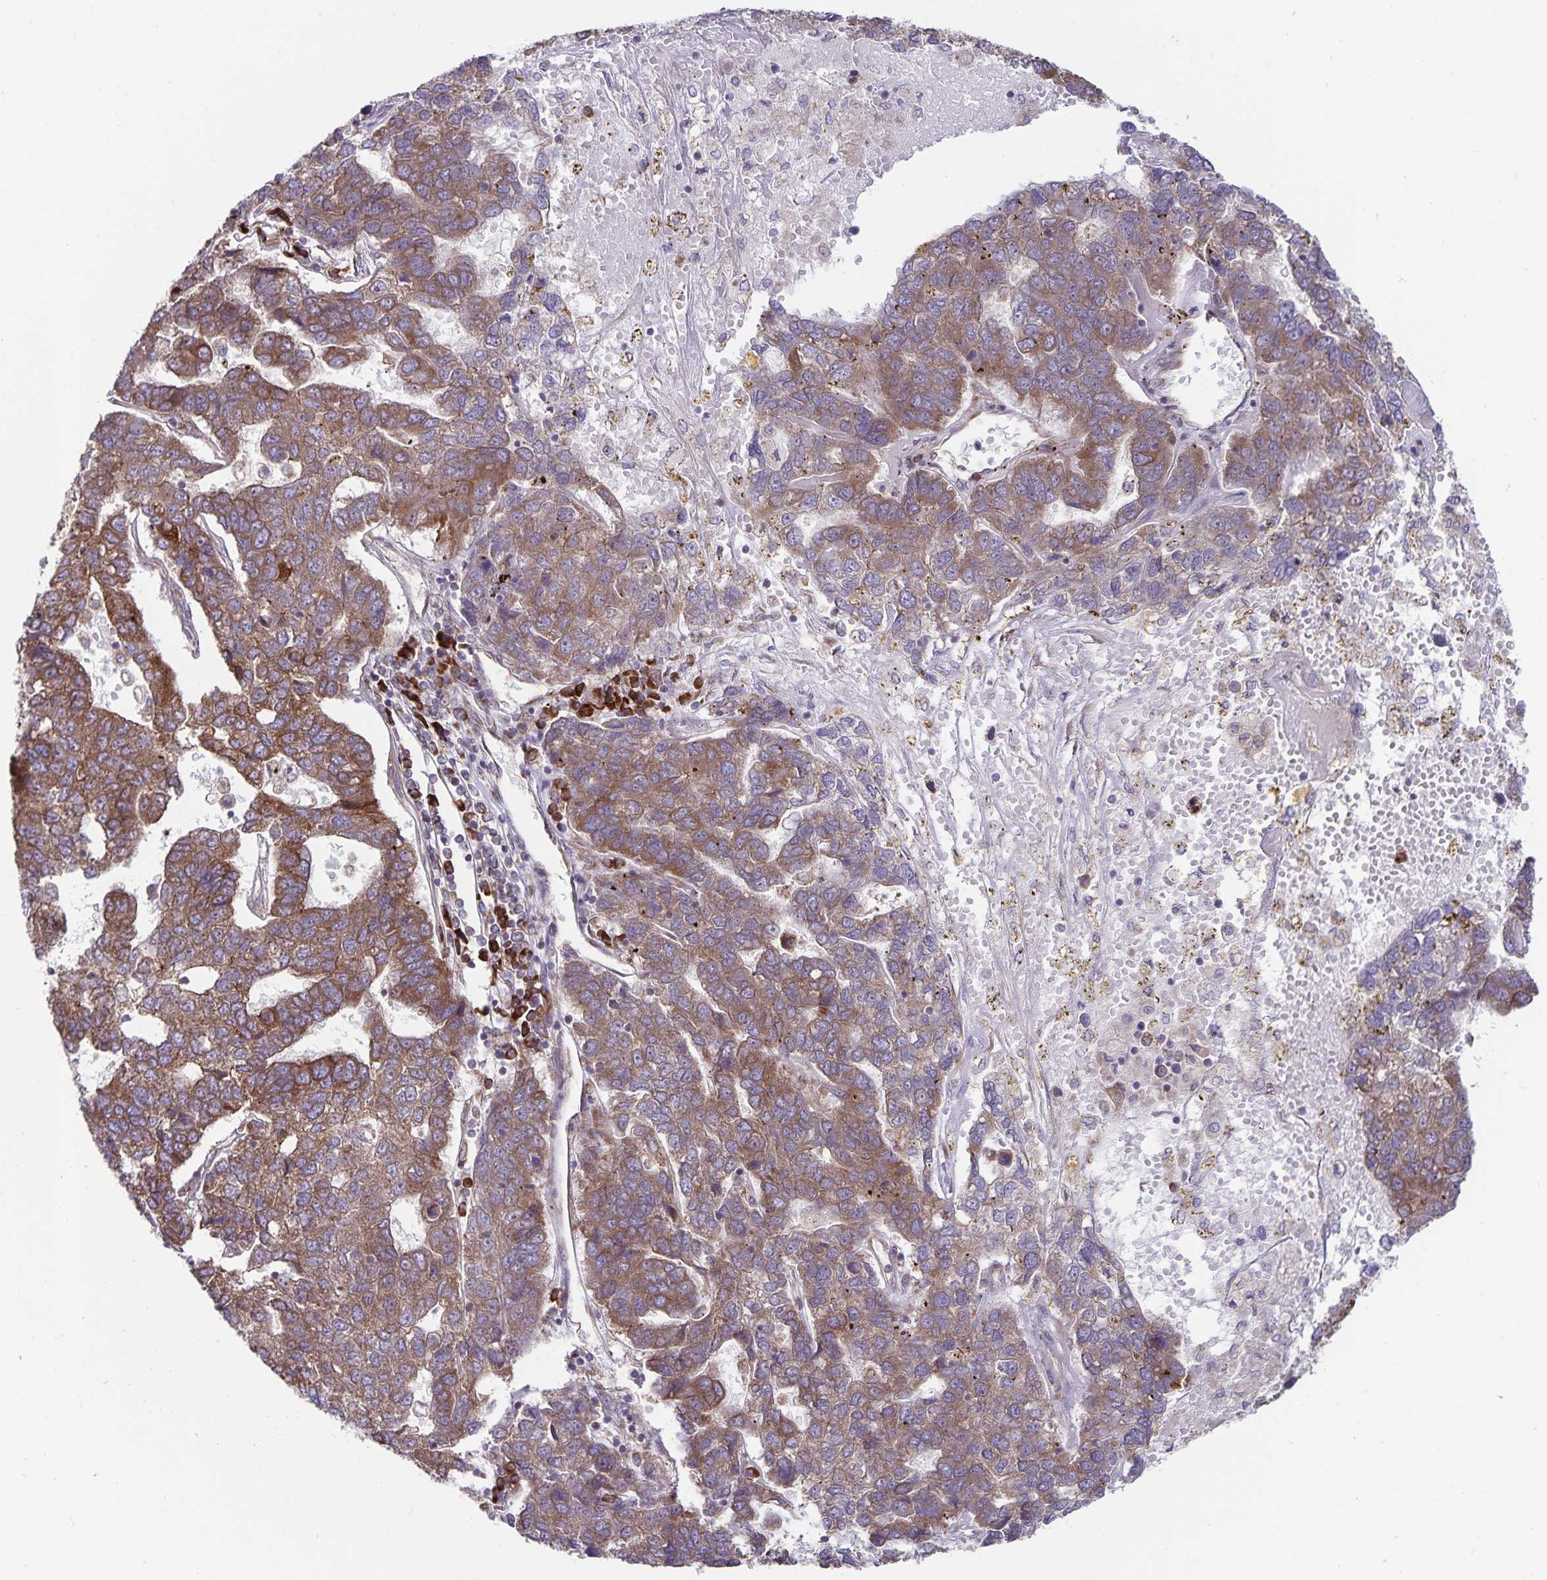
{"staining": {"intensity": "moderate", "quantity": ">75%", "location": "cytoplasmic/membranous"}, "tissue": "pancreatic cancer", "cell_type": "Tumor cells", "image_type": "cancer", "snomed": [{"axis": "morphology", "description": "Adenocarcinoma, NOS"}, {"axis": "topography", "description": "Pancreas"}], "caption": "An image showing moderate cytoplasmic/membranous expression in about >75% of tumor cells in pancreatic adenocarcinoma, as visualized by brown immunohistochemical staining.", "gene": "SEC62", "patient": {"sex": "female", "age": 61}}